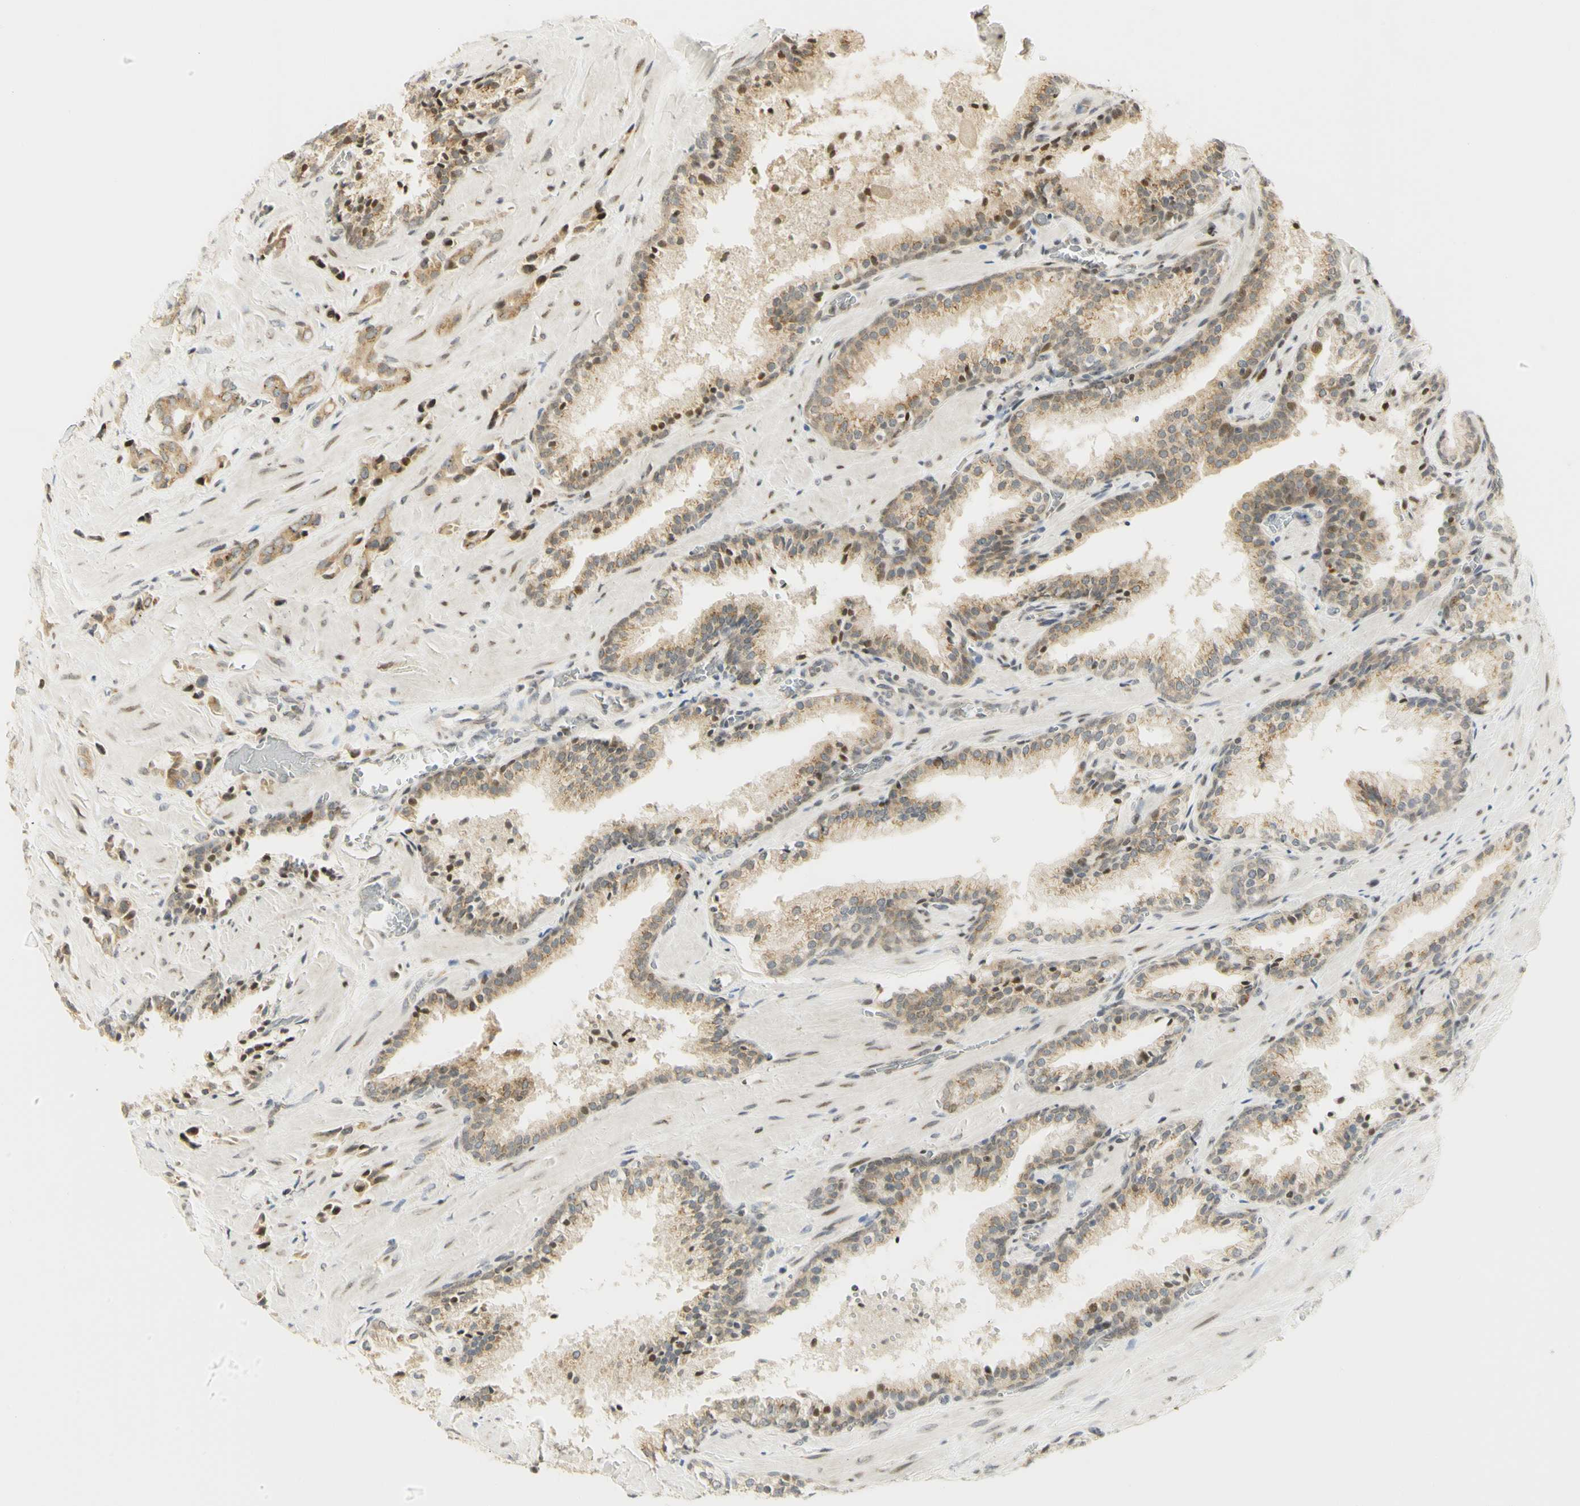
{"staining": {"intensity": "moderate", "quantity": ">75%", "location": "cytoplasmic/membranous,nuclear"}, "tissue": "prostate cancer", "cell_type": "Tumor cells", "image_type": "cancer", "snomed": [{"axis": "morphology", "description": "Adenocarcinoma, High grade"}, {"axis": "topography", "description": "Prostate"}], "caption": "Human prostate adenocarcinoma (high-grade) stained with a brown dye displays moderate cytoplasmic/membranous and nuclear positive staining in about >75% of tumor cells.", "gene": "KIF11", "patient": {"sex": "male", "age": 64}}